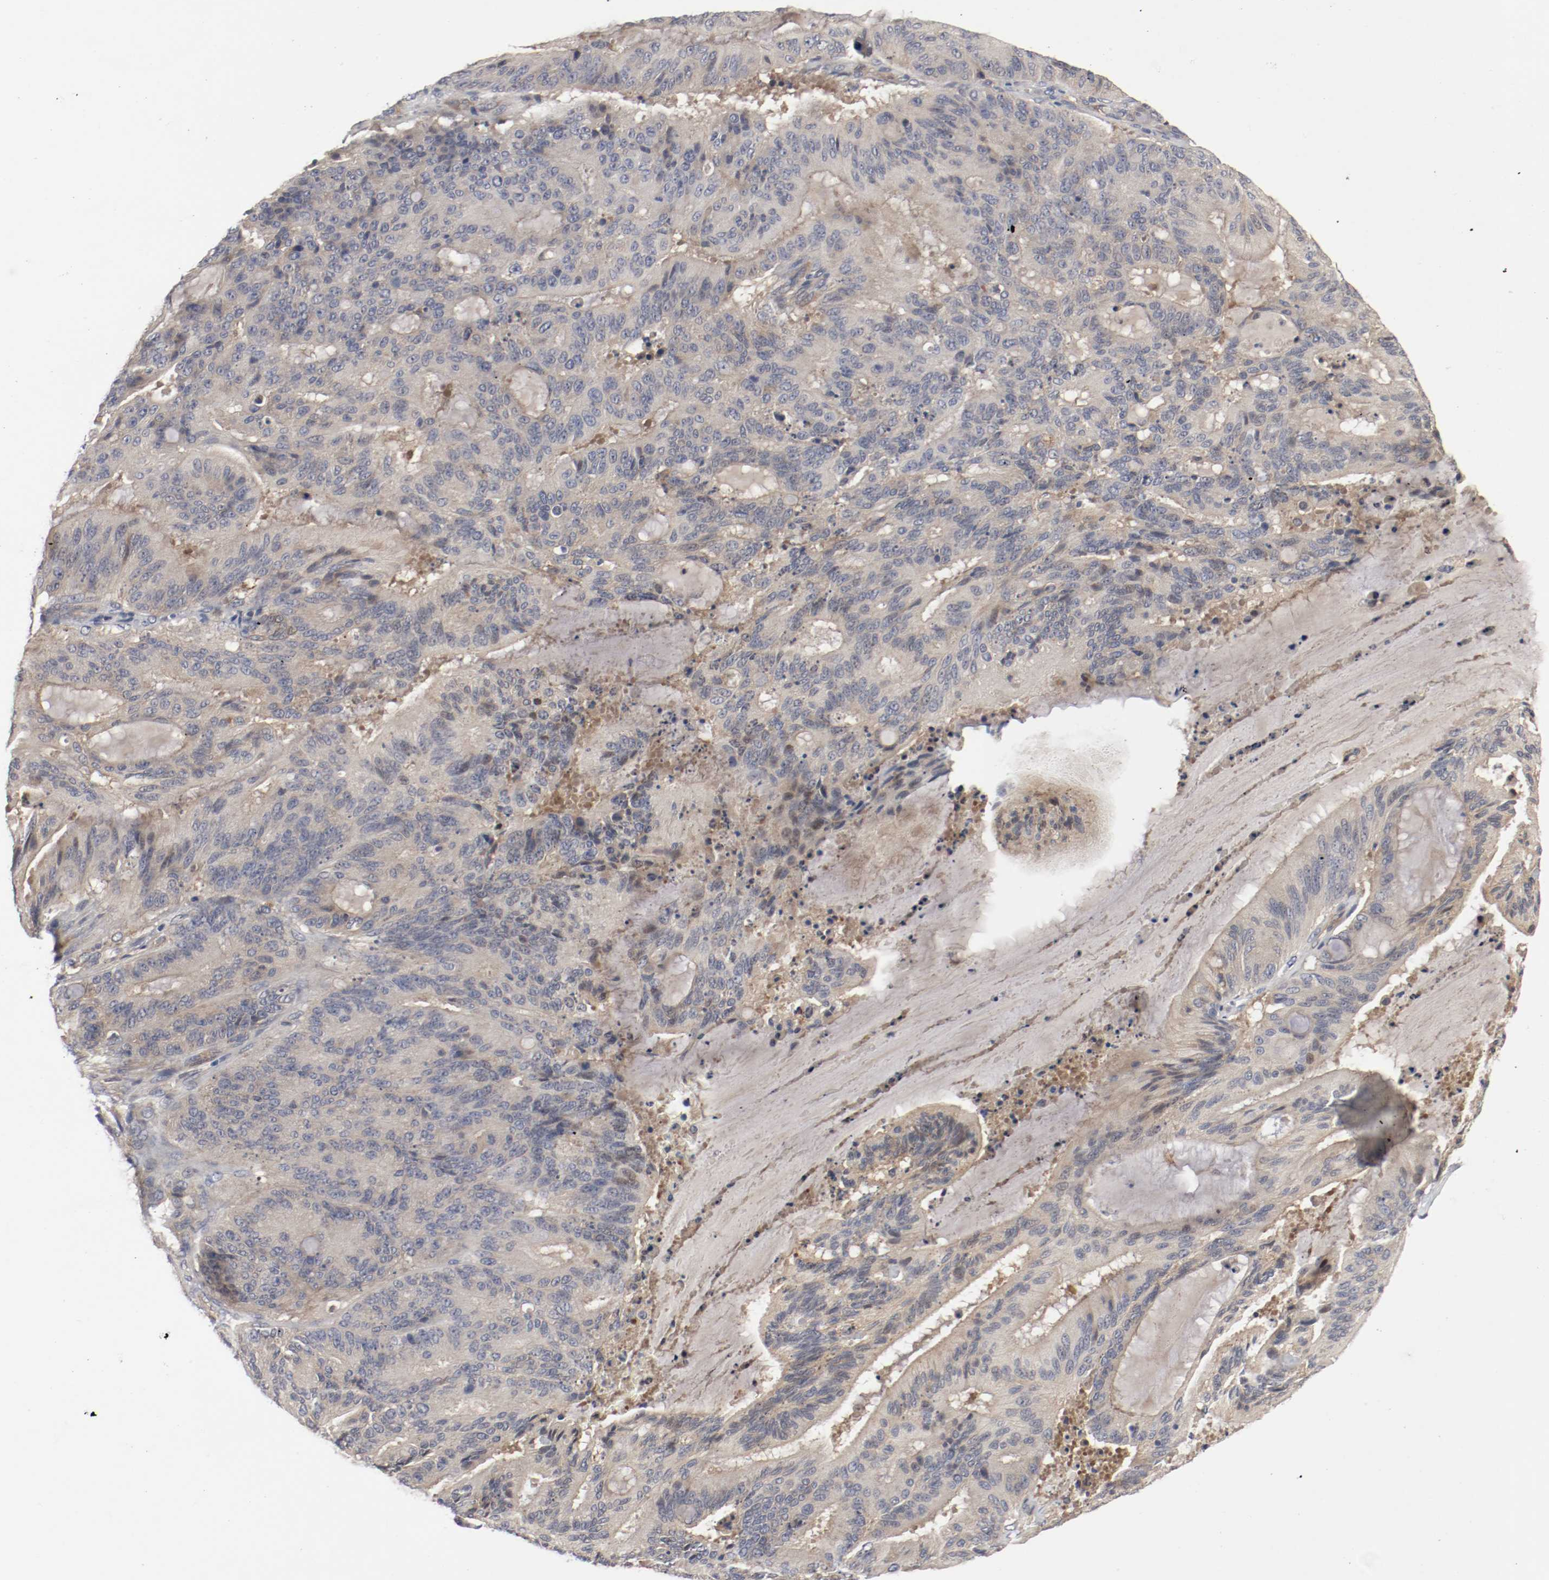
{"staining": {"intensity": "weak", "quantity": ">75%", "location": "cytoplasmic/membranous"}, "tissue": "liver cancer", "cell_type": "Tumor cells", "image_type": "cancer", "snomed": [{"axis": "morphology", "description": "Cholangiocarcinoma"}, {"axis": "topography", "description": "Liver"}], "caption": "The photomicrograph displays immunohistochemical staining of liver cancer (cholangiocarcinoma). There is weak cytoplasmic/membranous positivity is seen in about >75% of tumor cells.", "gene": "REN", "patient": {"sex": "female", "age": 73}}